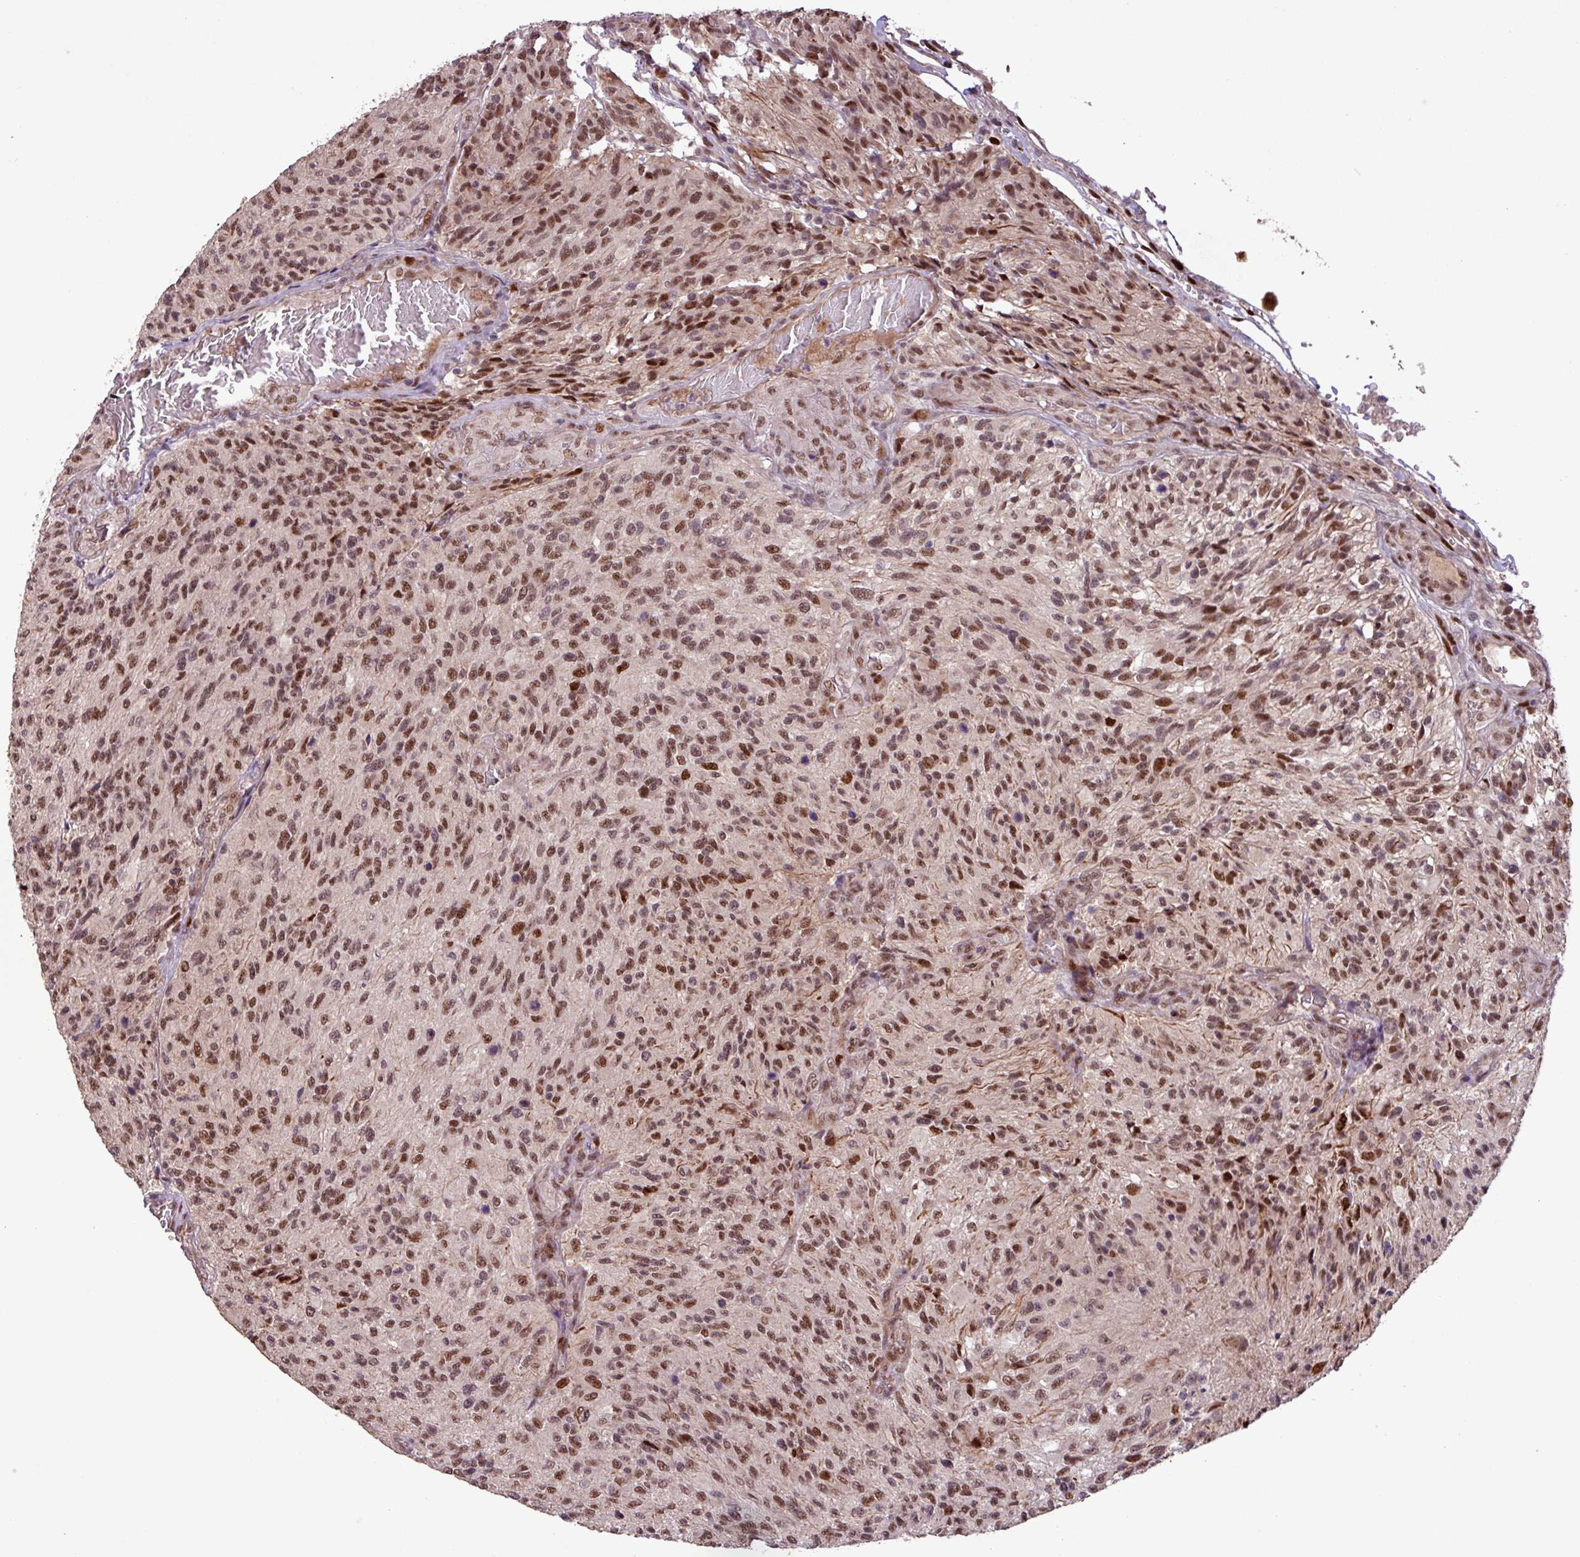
{"staining": {"intensity": "moderate", "quantity": ">75%", "location": "nuclear"}, "tissue": "glioma", "cell_type": "Tumor cells", "image_type": "cancer", "snomed": [{"axis": "morphology", "description": "Normal tissue, NOS"}, {"axis": "morphology", "description": "Glioma, malignant, High grade"}, {"axis": "topography", "description": "Cerebral cortex"}], "caption": "DAB (3,3'-diaminobenzidine) immunohistochemical staining of glioma displays moderate nuclear protein expression in about >75% of tumor cells. Using DAB (3,3'-diaminobenzidine) (brown) and hematoxylin (blue) stains, captured at high magnification using brightfield microscopy.", "gene": "SLC22A24", "patient": {"sex": "male", "age": 56}}